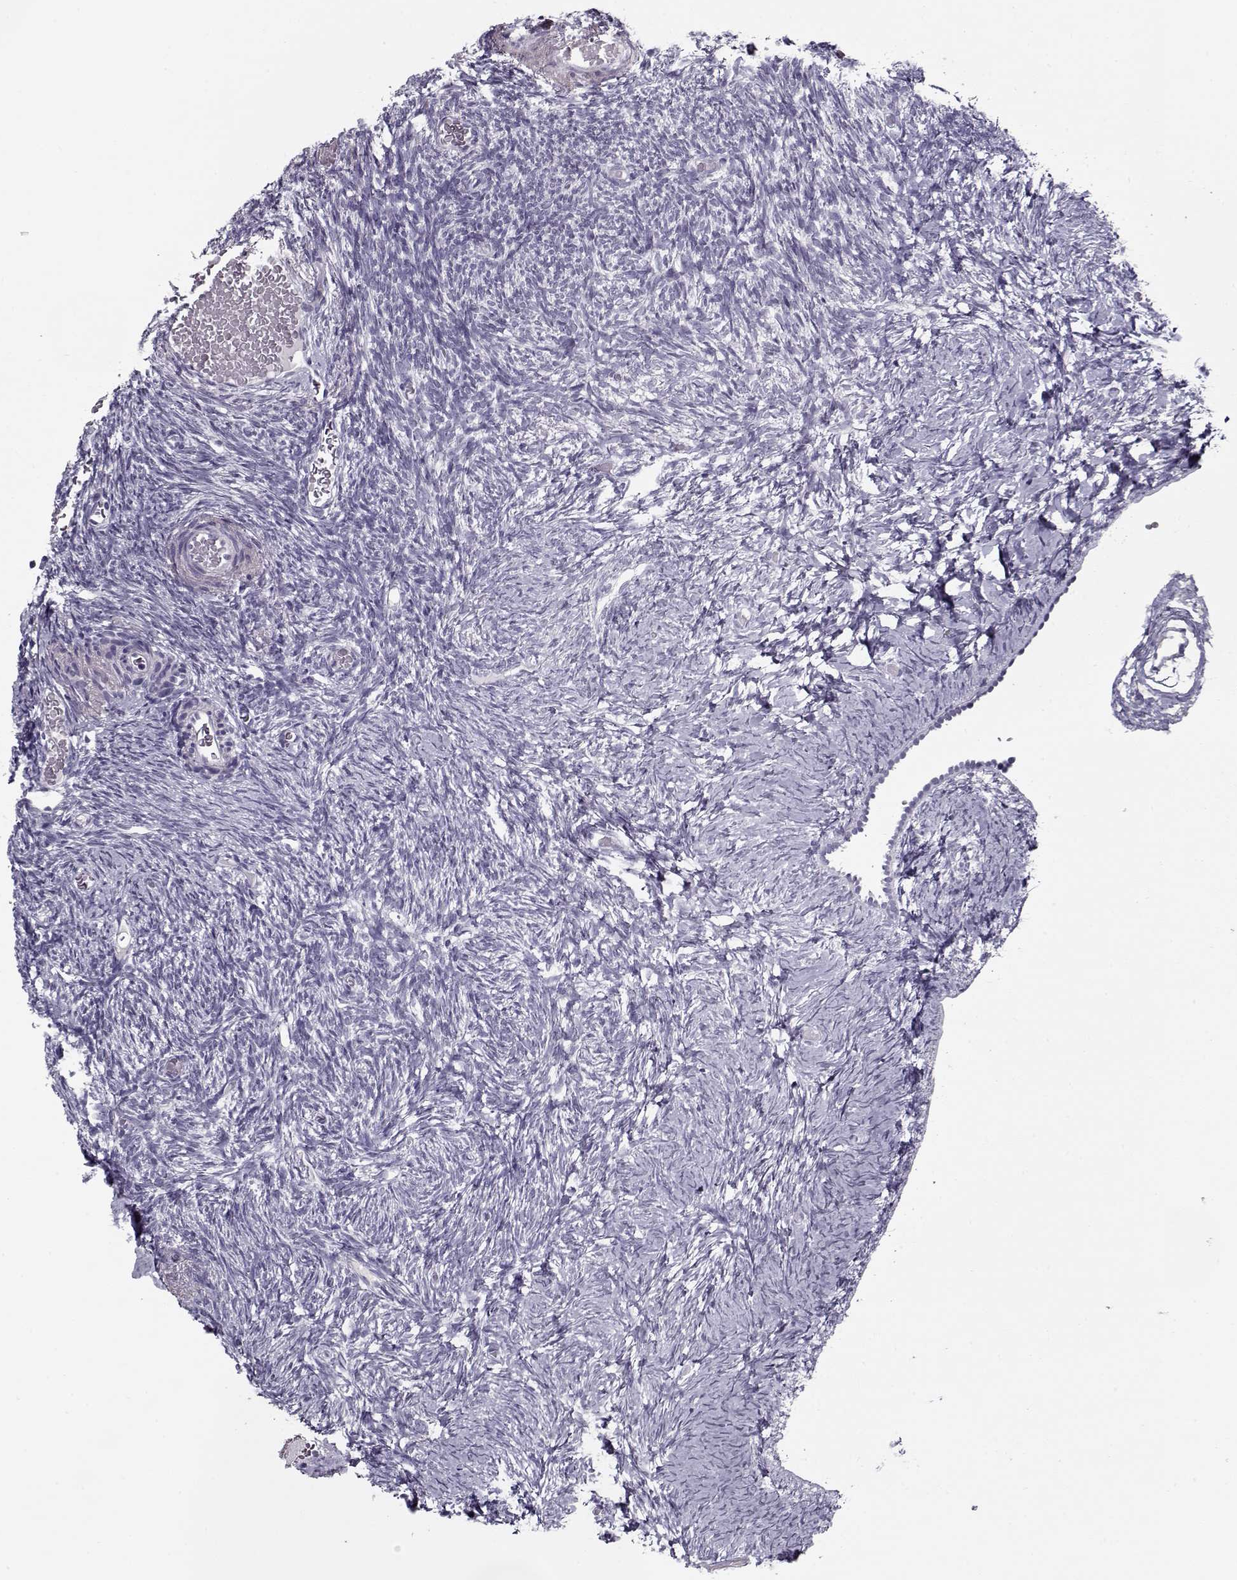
{"staining": {"intensity": "negative", "quantity": "none", "location": "none"}, "tissue": "ovary", "cell_type": "Follicle cells", "image_type": "normal", "snomed": [{"axis": "morphology", "description": "Normal tissue, NOS"}, {"axis": "topography", "description": "Ovary"}], "caption": "IHC of benign ovary displays no staining in follicle cells. (DAB (3,3'-diaminobenzidine) IHC, high magnification).", "gene": "RNF32", "patient": {"sex": "female", "age": 39}}